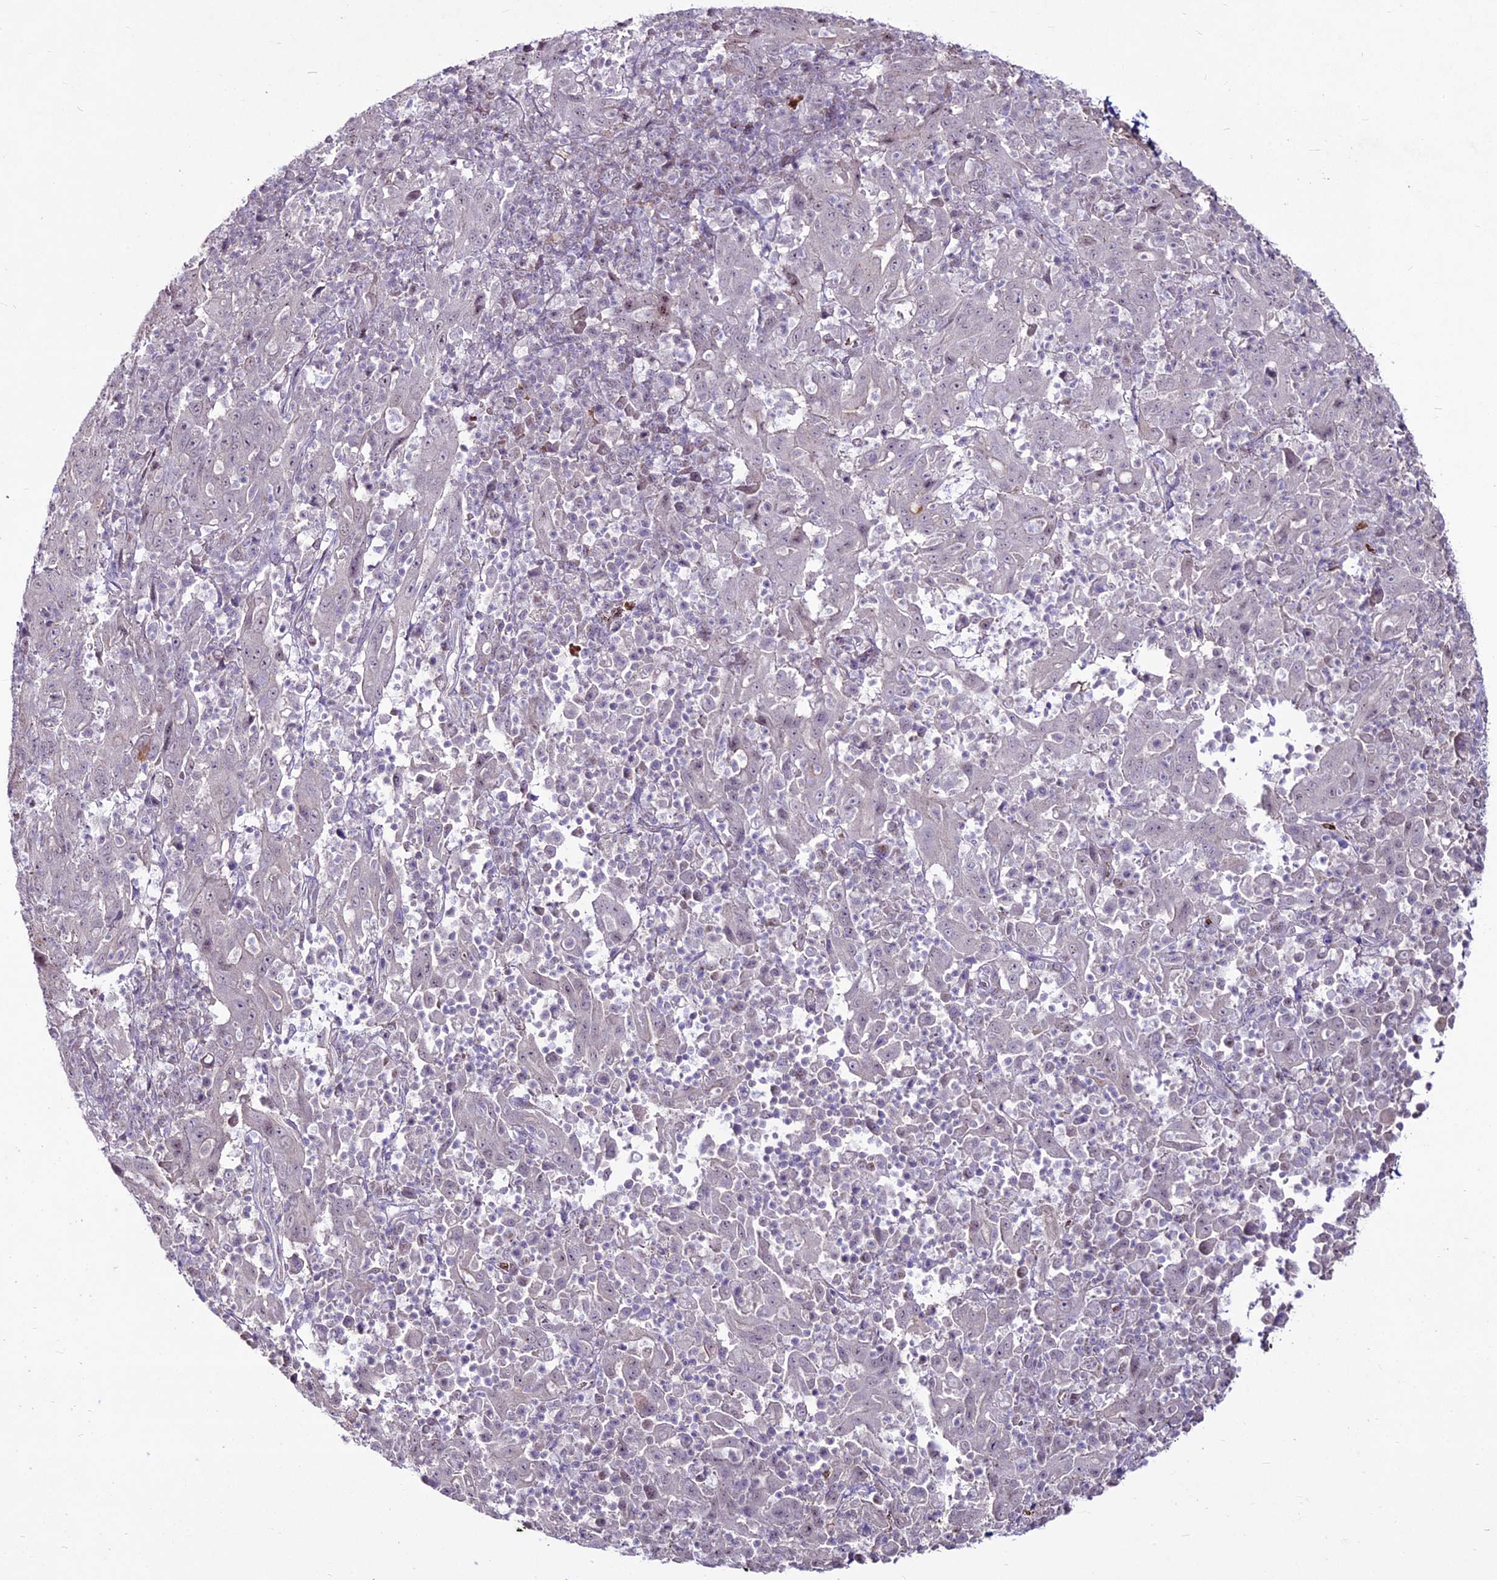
{"staining": {"intensity": "negative", "quantity": "none", "location": "none"}, "tissue": "pancreatic cancer", "cell_type": "Tumor cells", "image_type": "cancer", "snomed": [{"axis": "morphology", "description": "Adenocarcinoma, NOS"}, {"axis": "topography", "description": "Pancreas"}], "caption": "This image is of pancreatic cancer stained with immunohistochemistry to label a protein in brown with the nuclei are counter-stained blue. There is no staining in tumor cells.", "gene": "SUSD3", "patient": {"sex": "male", "age": 63}}